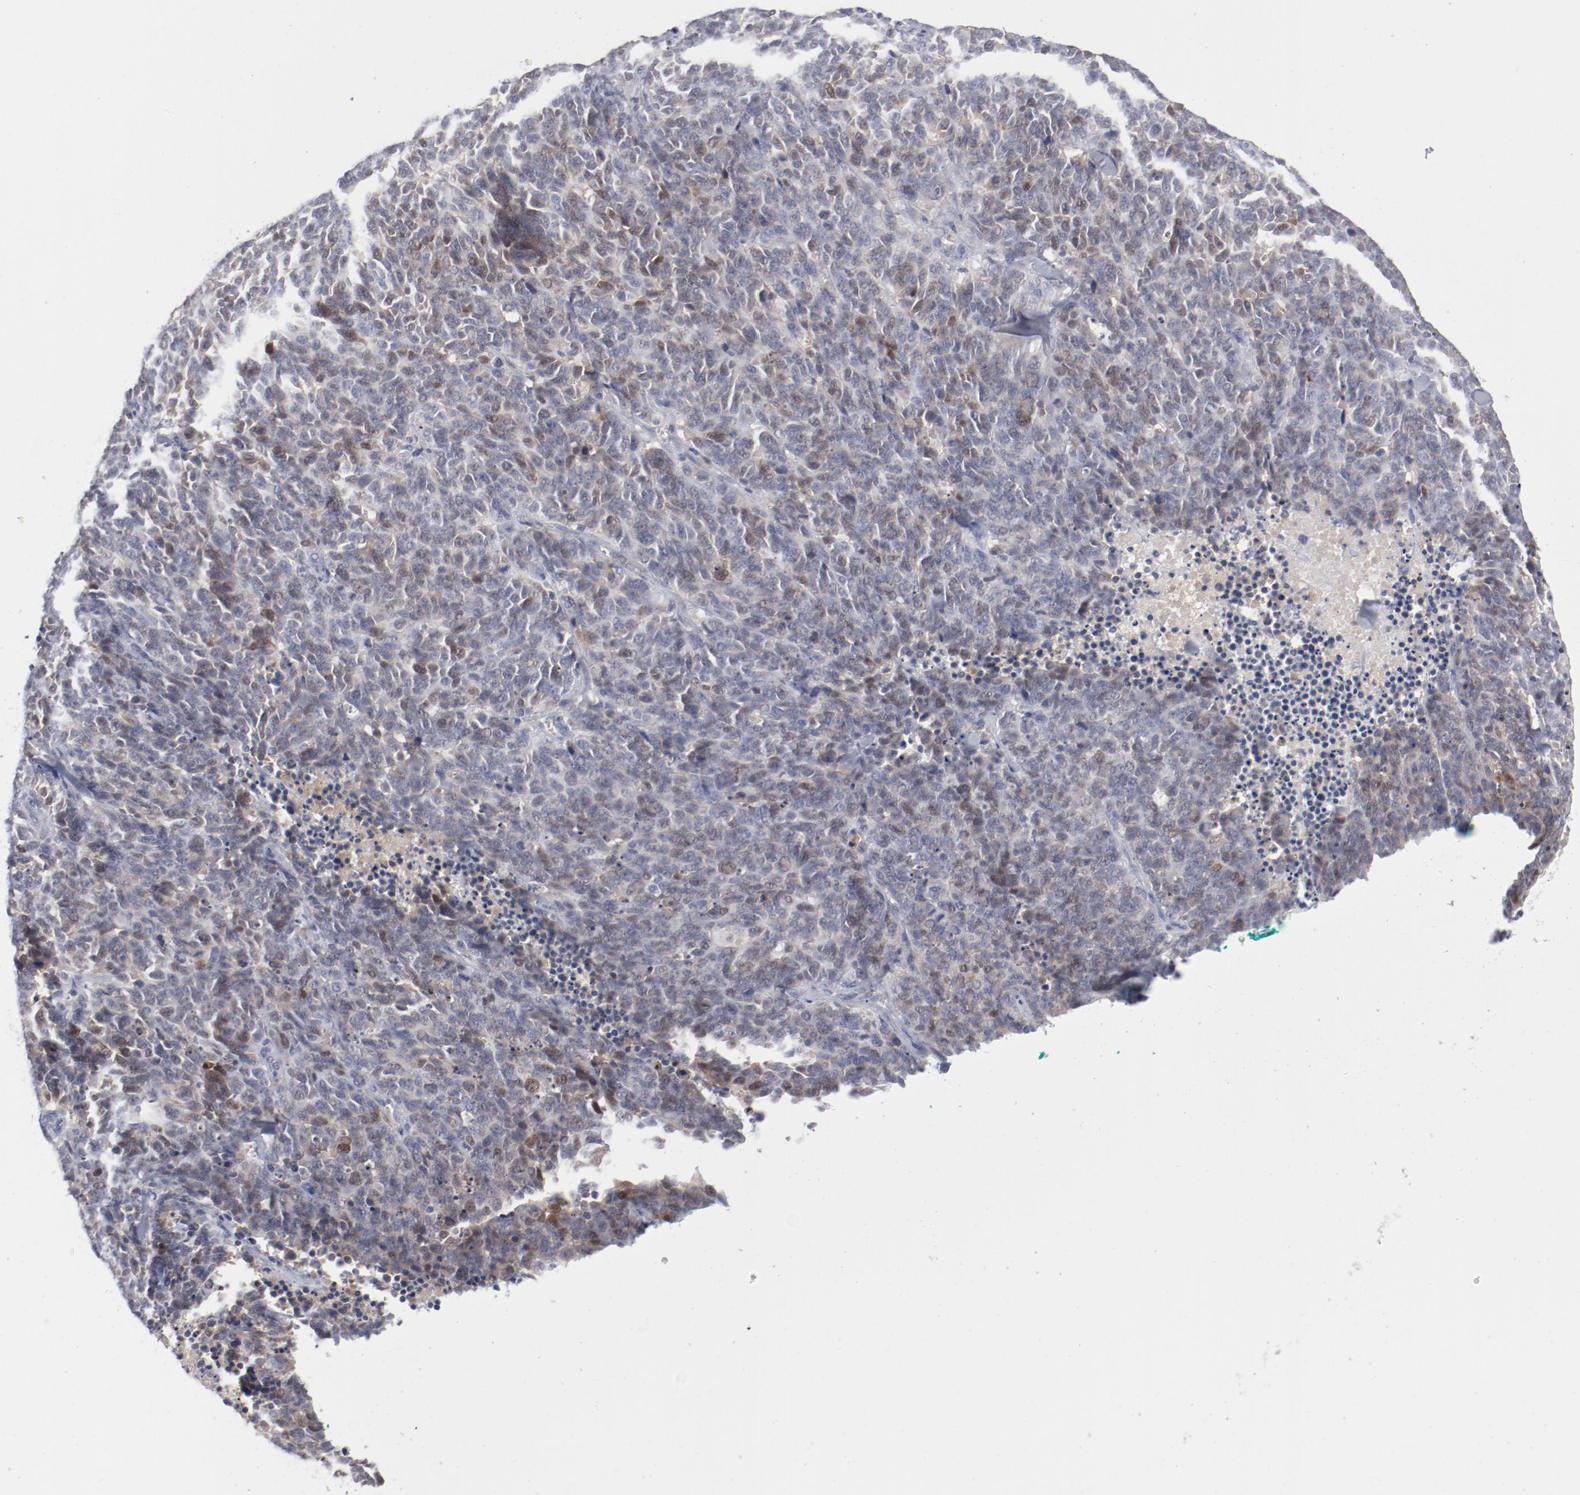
{"staining": {"intensity": "weak", "quantity": "25%-75%", "location": "cytoplasmic/membranous,nuclear"}, "tissue": "lung cancer", "cell_type": "Tumor cells", "image_type": "cancer", "snomed": [{"axis": "morphology", "description": "Neoplasm, malignant, NOS"}, {"axis": "topography", "description": "Lung"}], "caption": "A low amount of weak cytoplasmic/membranous and nuclear positivity is identified in approximately 25%-75% of tumor cells in malignant neoplasm (lung) tissue.", "gene": "SH3BGR", "patient": {"sex": "female", "age": 58}}